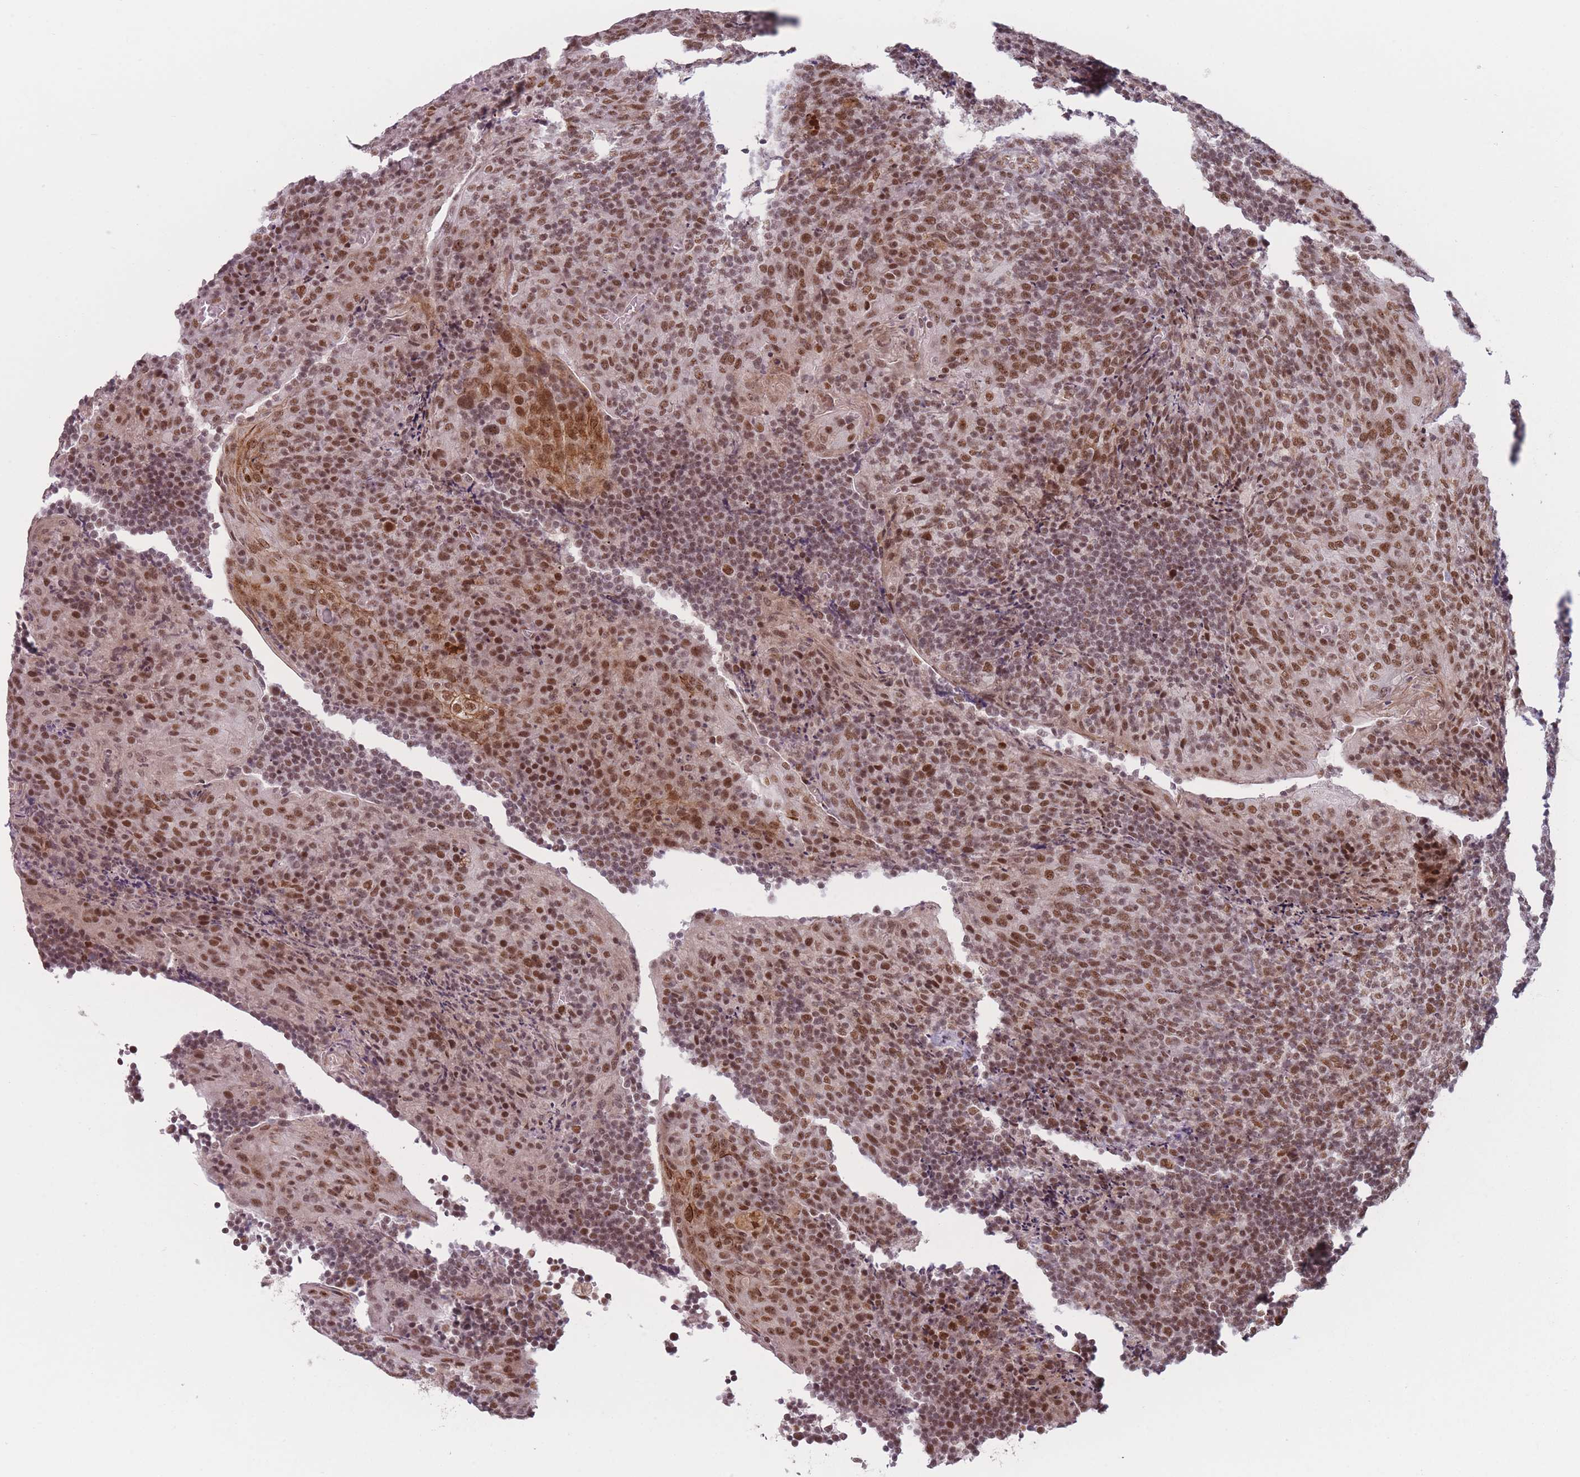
{"staining": {"intensity": "moderate", "quantity": "25%-75%", "location": "nuclear"}, "tissue": "tonsil", "cell_type": "Germinal center cells", "image_type": "normal", "snomed": [{"axis": "morphology", "description": "Normal tissue, NOS"}, {"axis": "topography", "description": "Tonsil"}], "caption": "Immunohistochemical staining of normal tonsil exhibits 25%-75% levels of moderate nuclear protein expression in about 25%-75% of germinal center cells. (Brightfield microscopy of DAB IHC at high magnification).", "gene": "SUPT6H", "patient": {"sex": "male", "age": 17}}